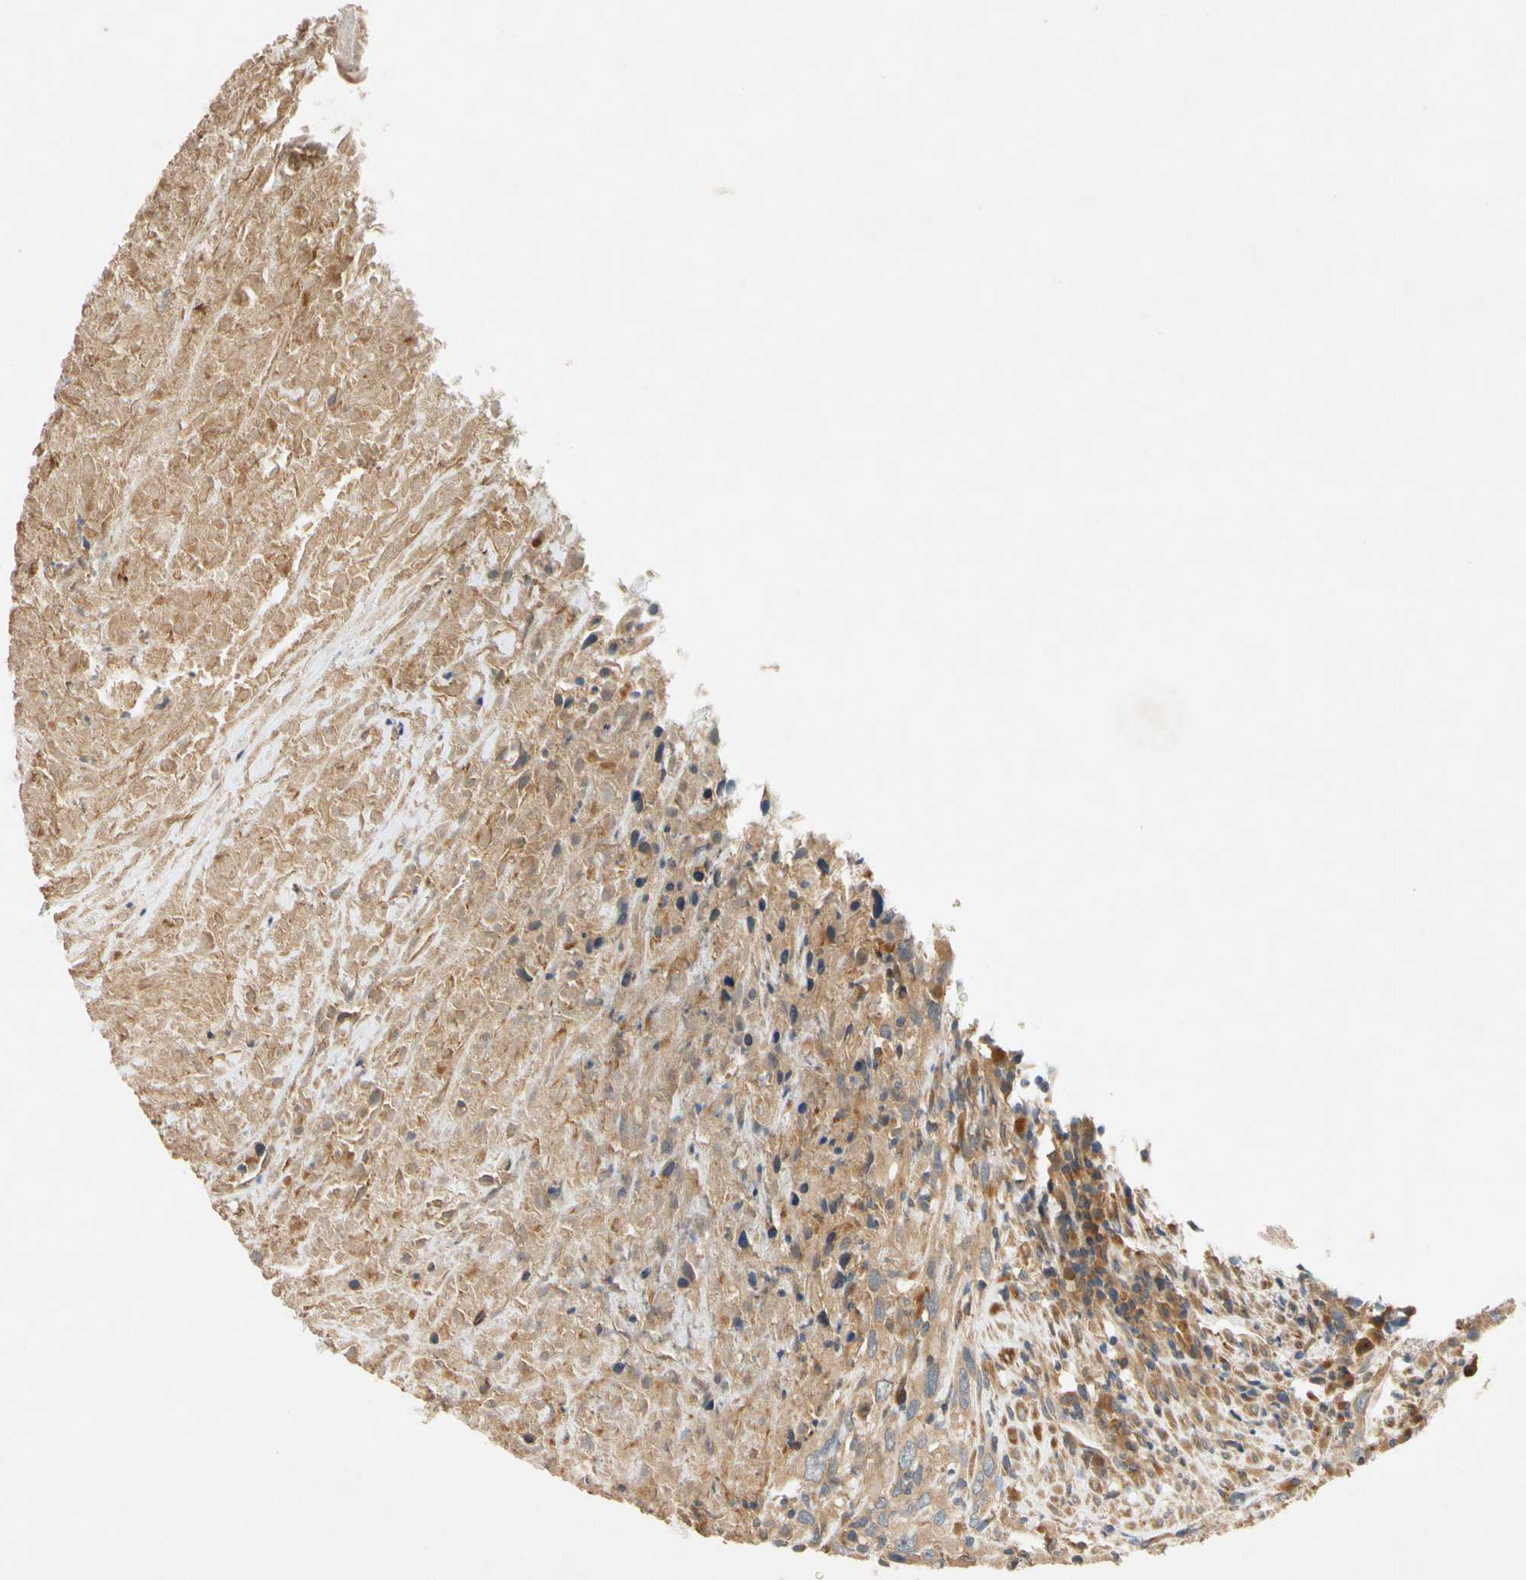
{"staining": {"intensity": "moderate", "quantity": ">75%", "location": "cytoplasmic/membranous"}, "tissue": "urothelial cancer", "cell_type": "Tumor cells", "image_type": "cancer", "snomed": [{"axis": "morphology", "description": "Urothelial carcinoma, High grade"}, {"axis": "topography", "description": "Urinary bladder"}], "caption": "The immunohistochemical stain labels moderate cytoplasmic/membranous staining in tumor cells of urothelial carcinoma (high-grade) tissue.", "gene": "USP46", "patient": {"sex": "male", "age": 61}}